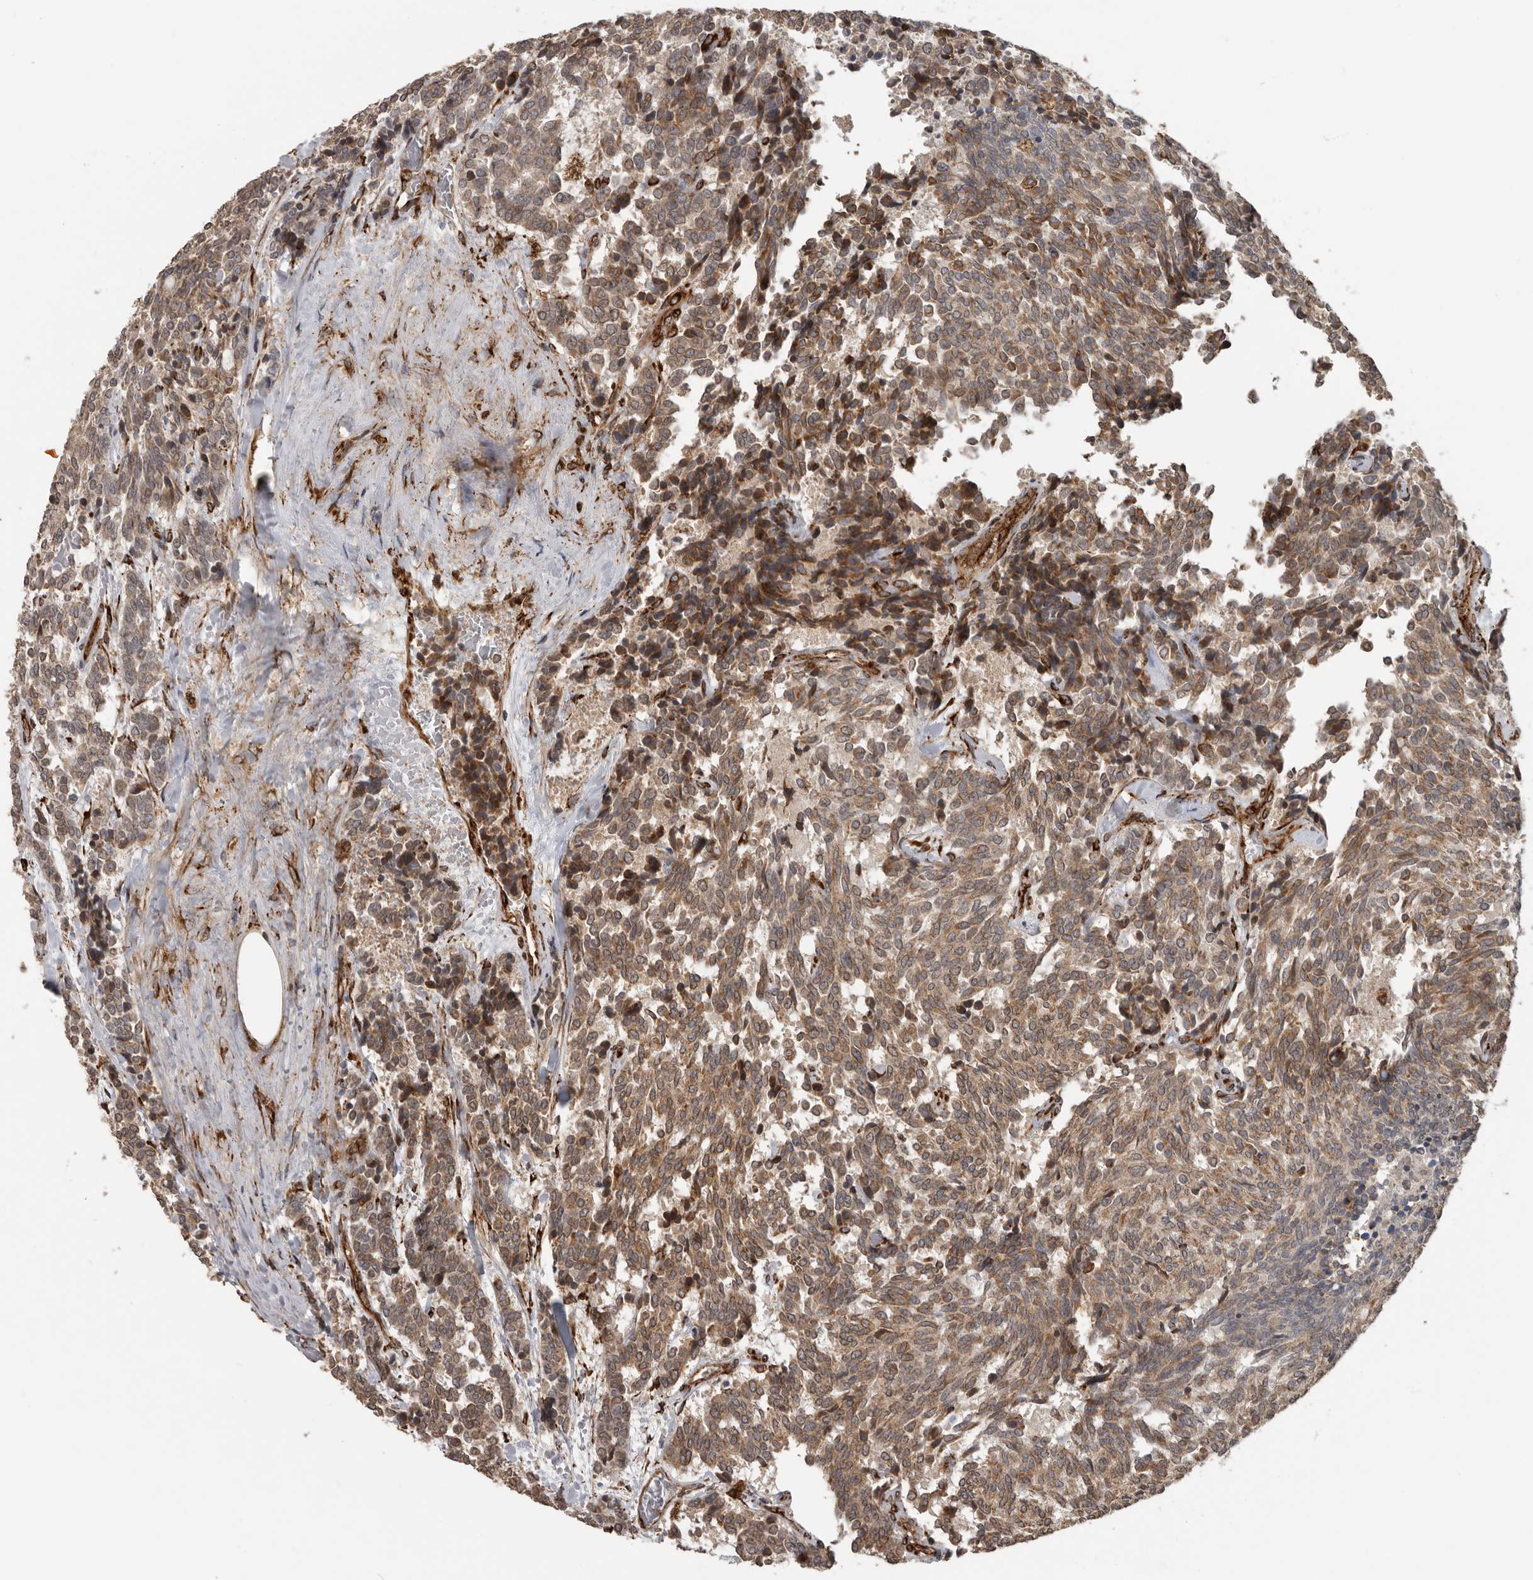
{"staining": {"intensity": "moderate", "quantity": ">75%", "location": "cytoplasmic/membranous"}, "tissue": "carcinoid", "cell_type": "Tumor cells", "image_type": "cancer", "snomed": [{"axis": "morphology", "description": "Carcinoid, malignant, NOS"}, {"axis": "topography", "description": "Pancreas"}], "caption": "Protein expression analysis of malignant carcinoid demonstrates moderate cytoplasmic/membranous staining in about >75% of tumor cells.", "gene": "CEP350", "patient": {"sex": "female", "age": 54}}